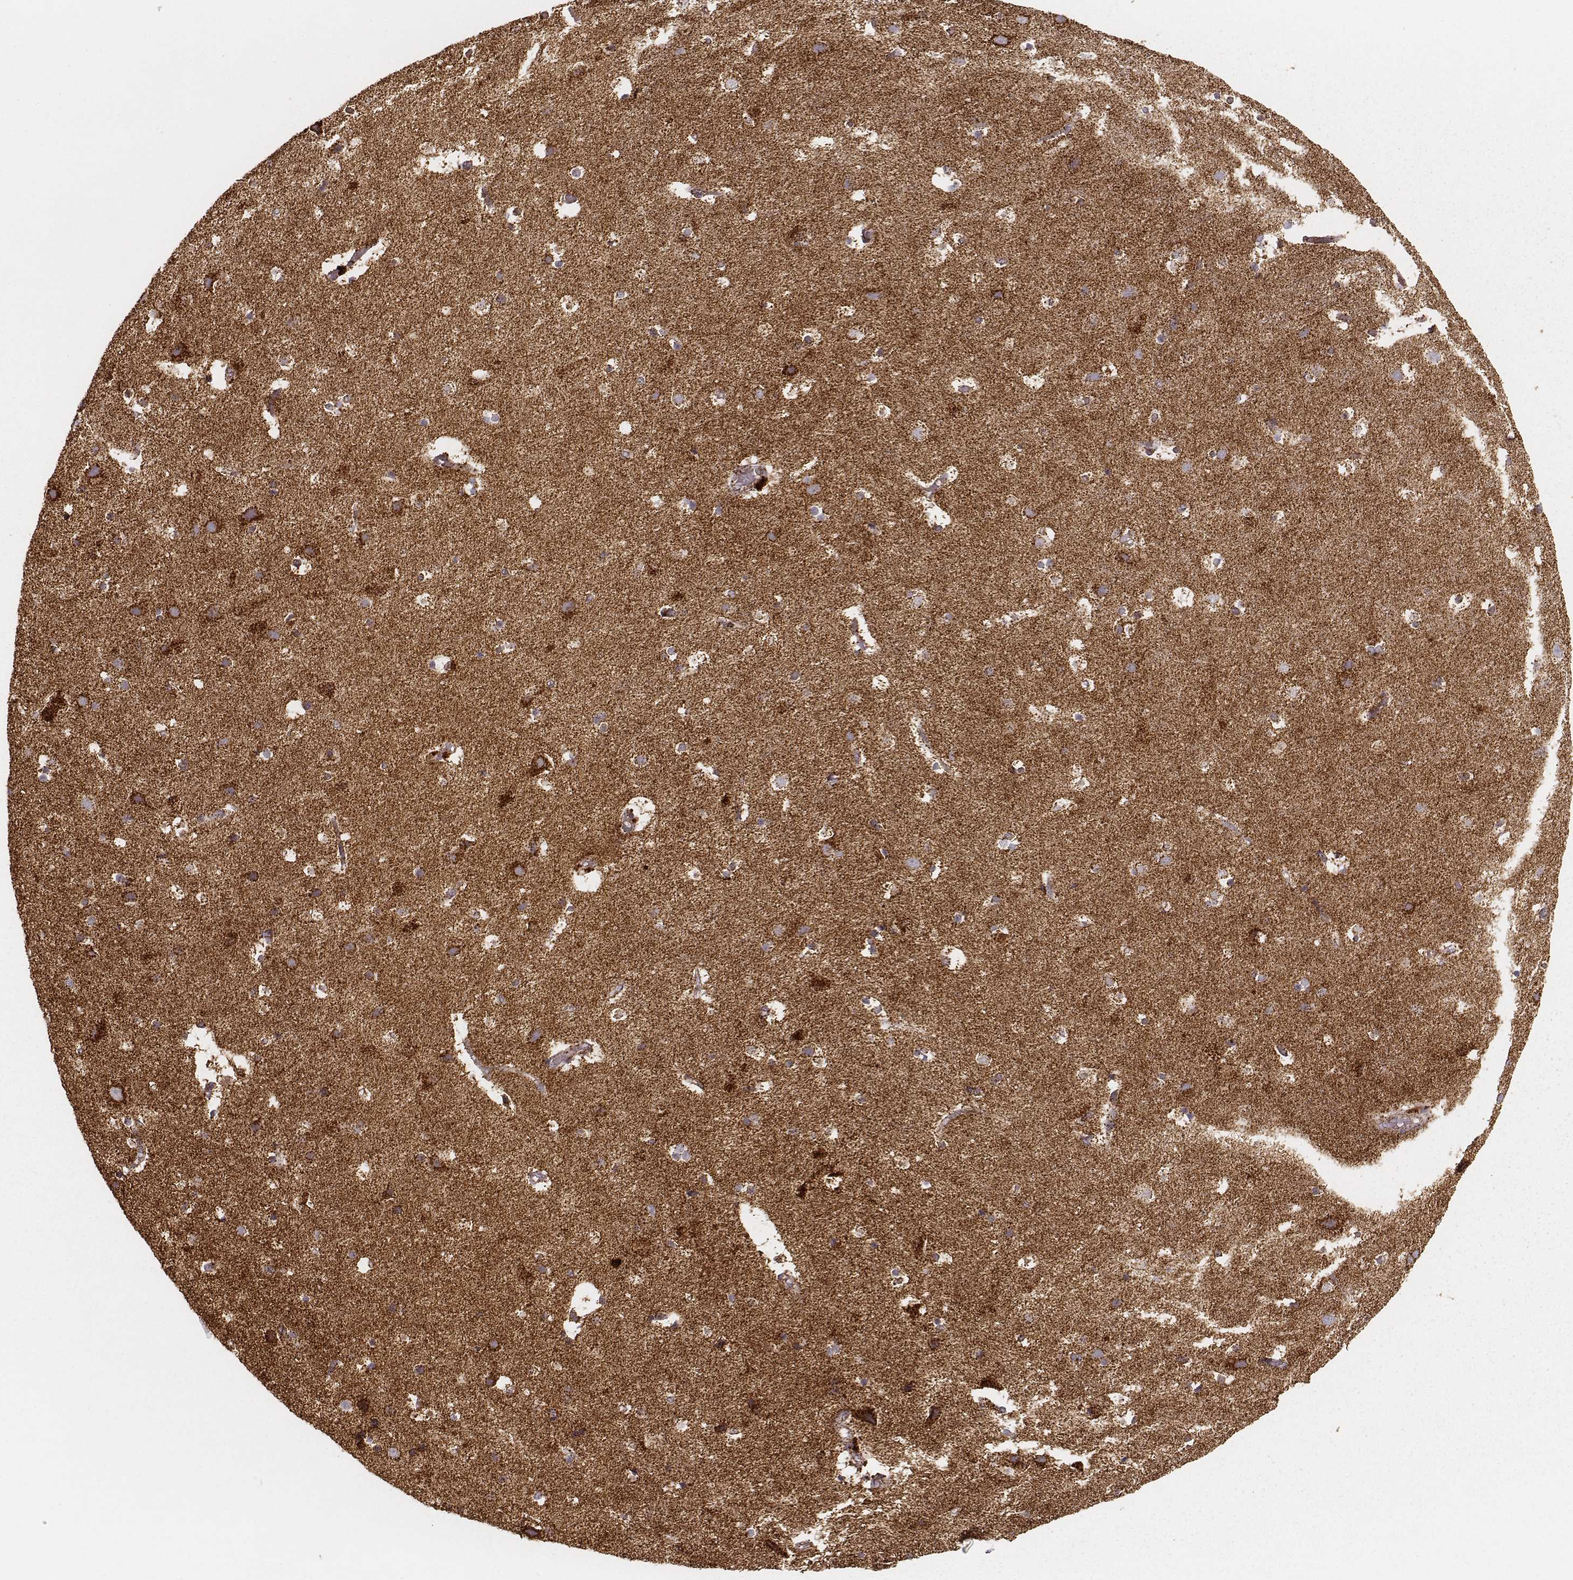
{"staining": {"intensity": "strong", "quantity": ">75%", "location": "cytoplasmic/membranous"}, "tissue": "cerebral cortex", "cell_type": "Endothelial cells", "image_type": "normal", "snomed": [{"axis": "morphology", "description": "Normal tissue, NOS"}, {"axis": "topography", "description": "Cerebral cortex"}], "caption": "The photomicrograph shows staining of benign cerebral cortex, revealing strong cytoplasmic/membranous protein expression (brown color) within endothelial cells. The staining was performed using DAB to visualize the protein expression in brown, while the nuclei were stained in blue with hematoxylin (Magnification: 20x).", "gene": "CS", "patient": {"sex": "female", "age": 52}}